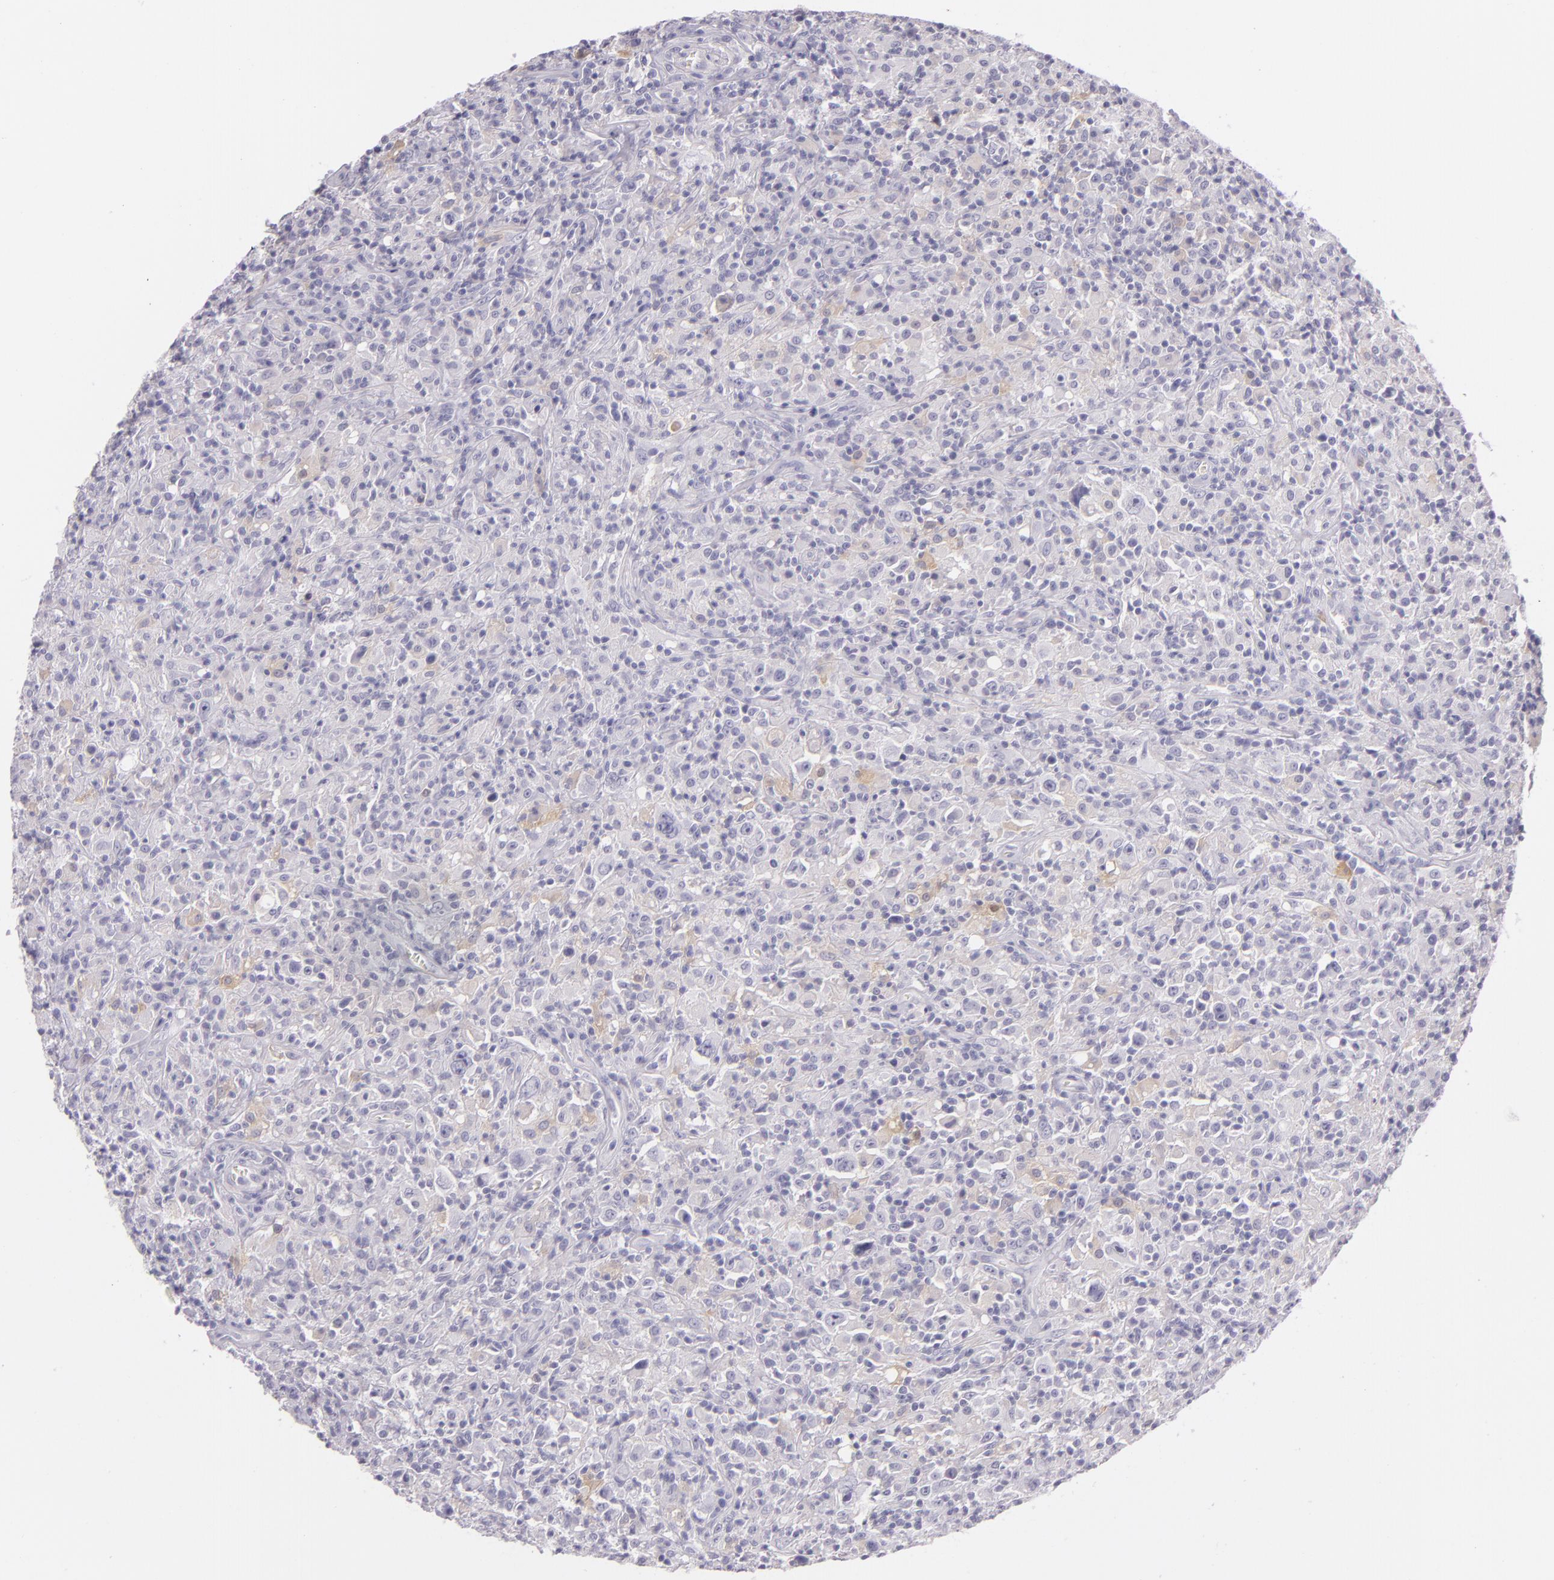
{"staining": {"intensity": "negative", "quantity": "none", "location": "none"}, "tissue": "lymphoma", "cell_type": "Tumor cells", "image_type": "cancer", "snomed": [{"axis": "morphology", "description": "Hodgkin's disease, NOS"}, {"axis": "topography", "description": "Lymph node"}], "caption": "There is no significant expression in tumor cells of lymphoma.", "gene": "CBS", "patient": {"sex": "male", "age": 46}}